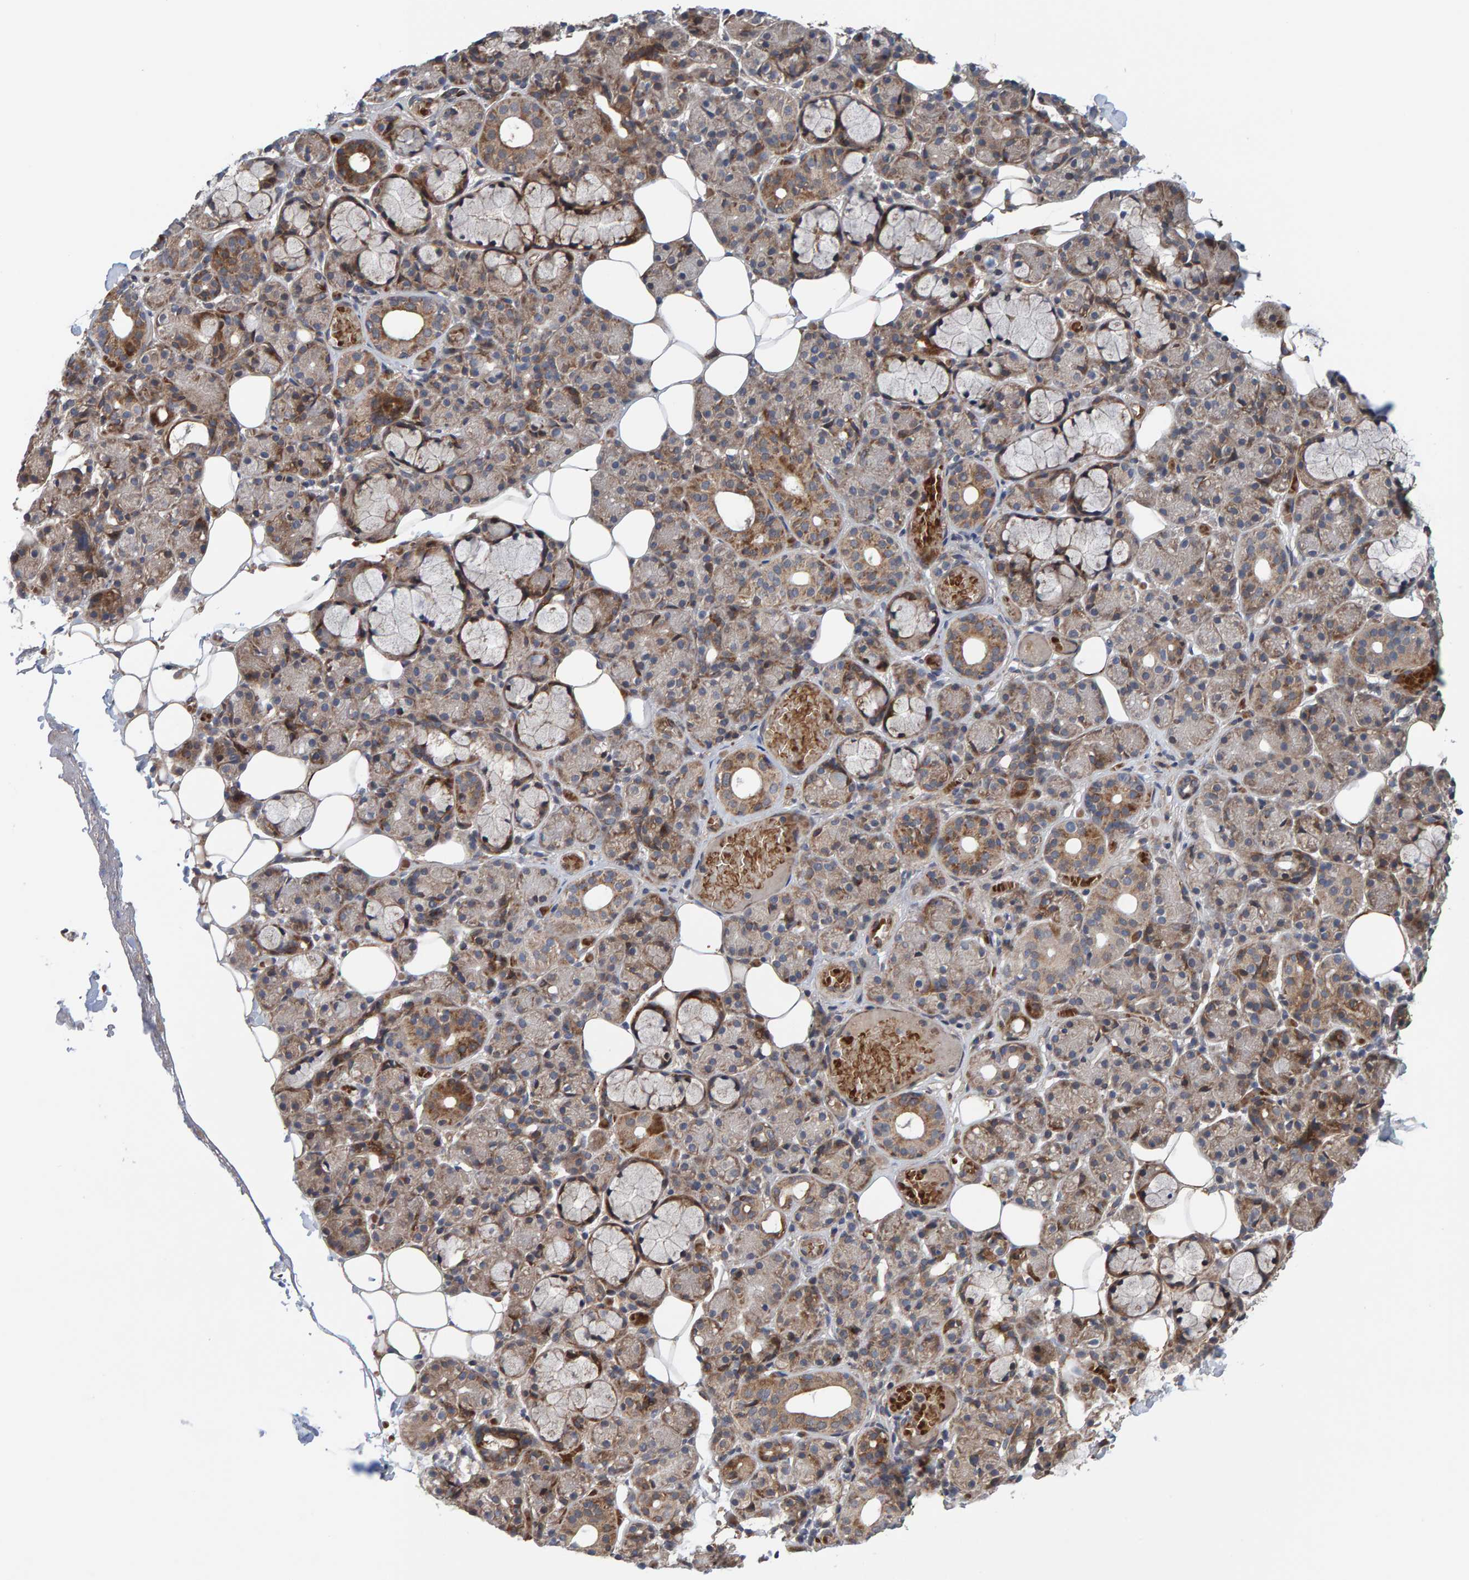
{"staining": {"intensity": "moderate", "quantity": "25%-75%", "location": "cytoplasmic/membranous"}, "tissue": "salivary gland", "cell_type": "Glandular cells", "image_type": "normal", "snomed": [{"axis": "morphology", "description": "Normal tissue, NOS"}, {"axis": "topography", "description": "Salivary gland"}], "caption": "Glandular cells display medium levels of moderate cytoplasmic/membranous expression in about 25%-75% of cells in normal salivary gland.", "gene": "MFSD6L", "patient": {"sex": "male", "age": 63}}